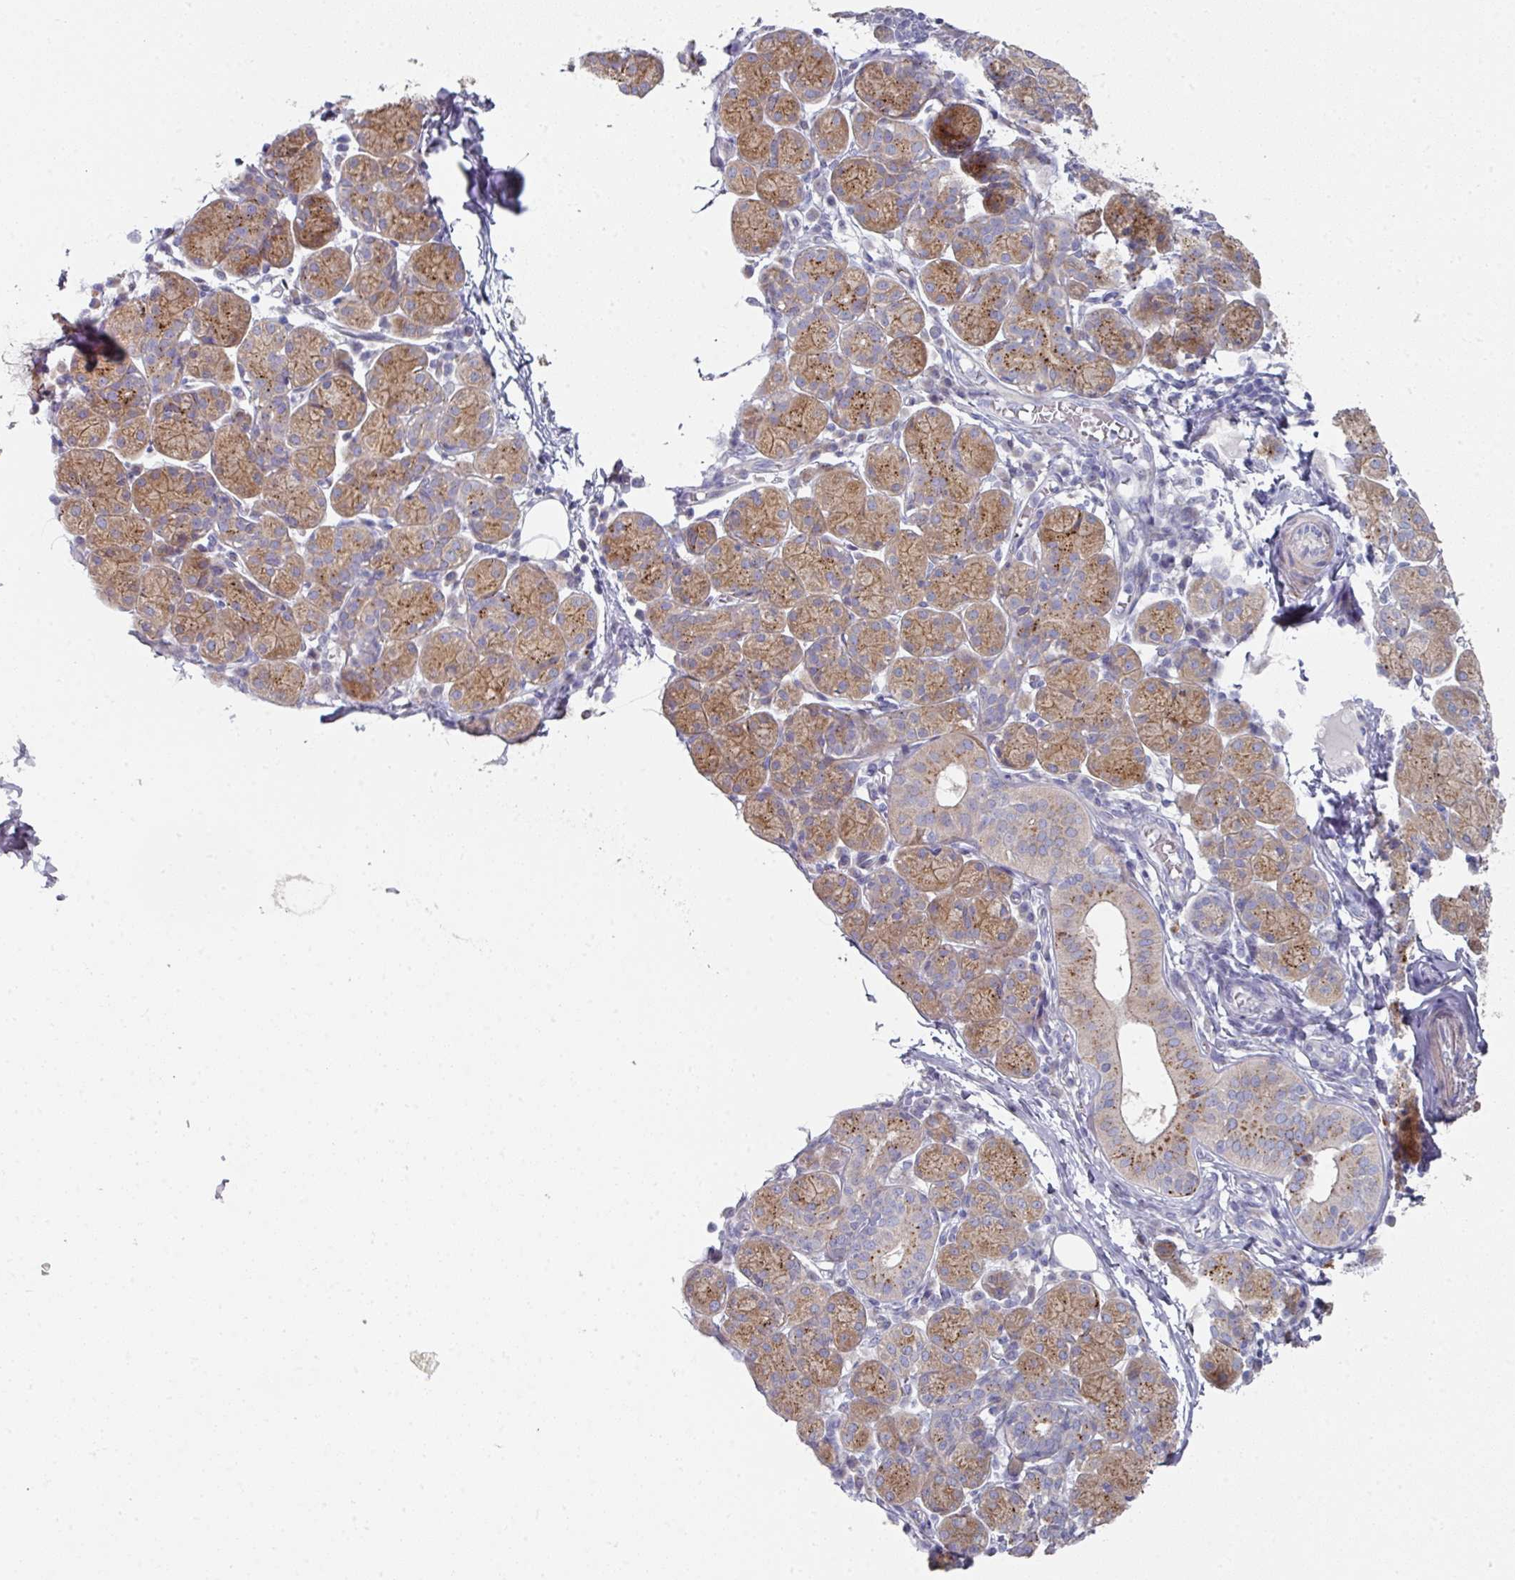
{"staining": {"intensity": "moderate", "quantity": ">75%", "location": "cytoplasmic/membranous"}, "tissue": "salivary gland", "cell_type": "Glandular cells", "image_type": "normal", "snomed": [{"axis": "morphology", "description": "Normal tissue, NOS"}, {"axis": "morphology", "description": "Inflammation, NOS"}, {"axis": "topography", "description": "Lymph node"}, {"axis": "topography", "description": "Salivary gland"}], "caption": "This photomicrograph demonstrates immunohistochemistry staining of normal salivary gland, with medium moderate cytoplasmic/membranous expression in about >75% of glandular cells.", "gene": "NT5C1A", "patient": {"sex": "male", "age": 3}}